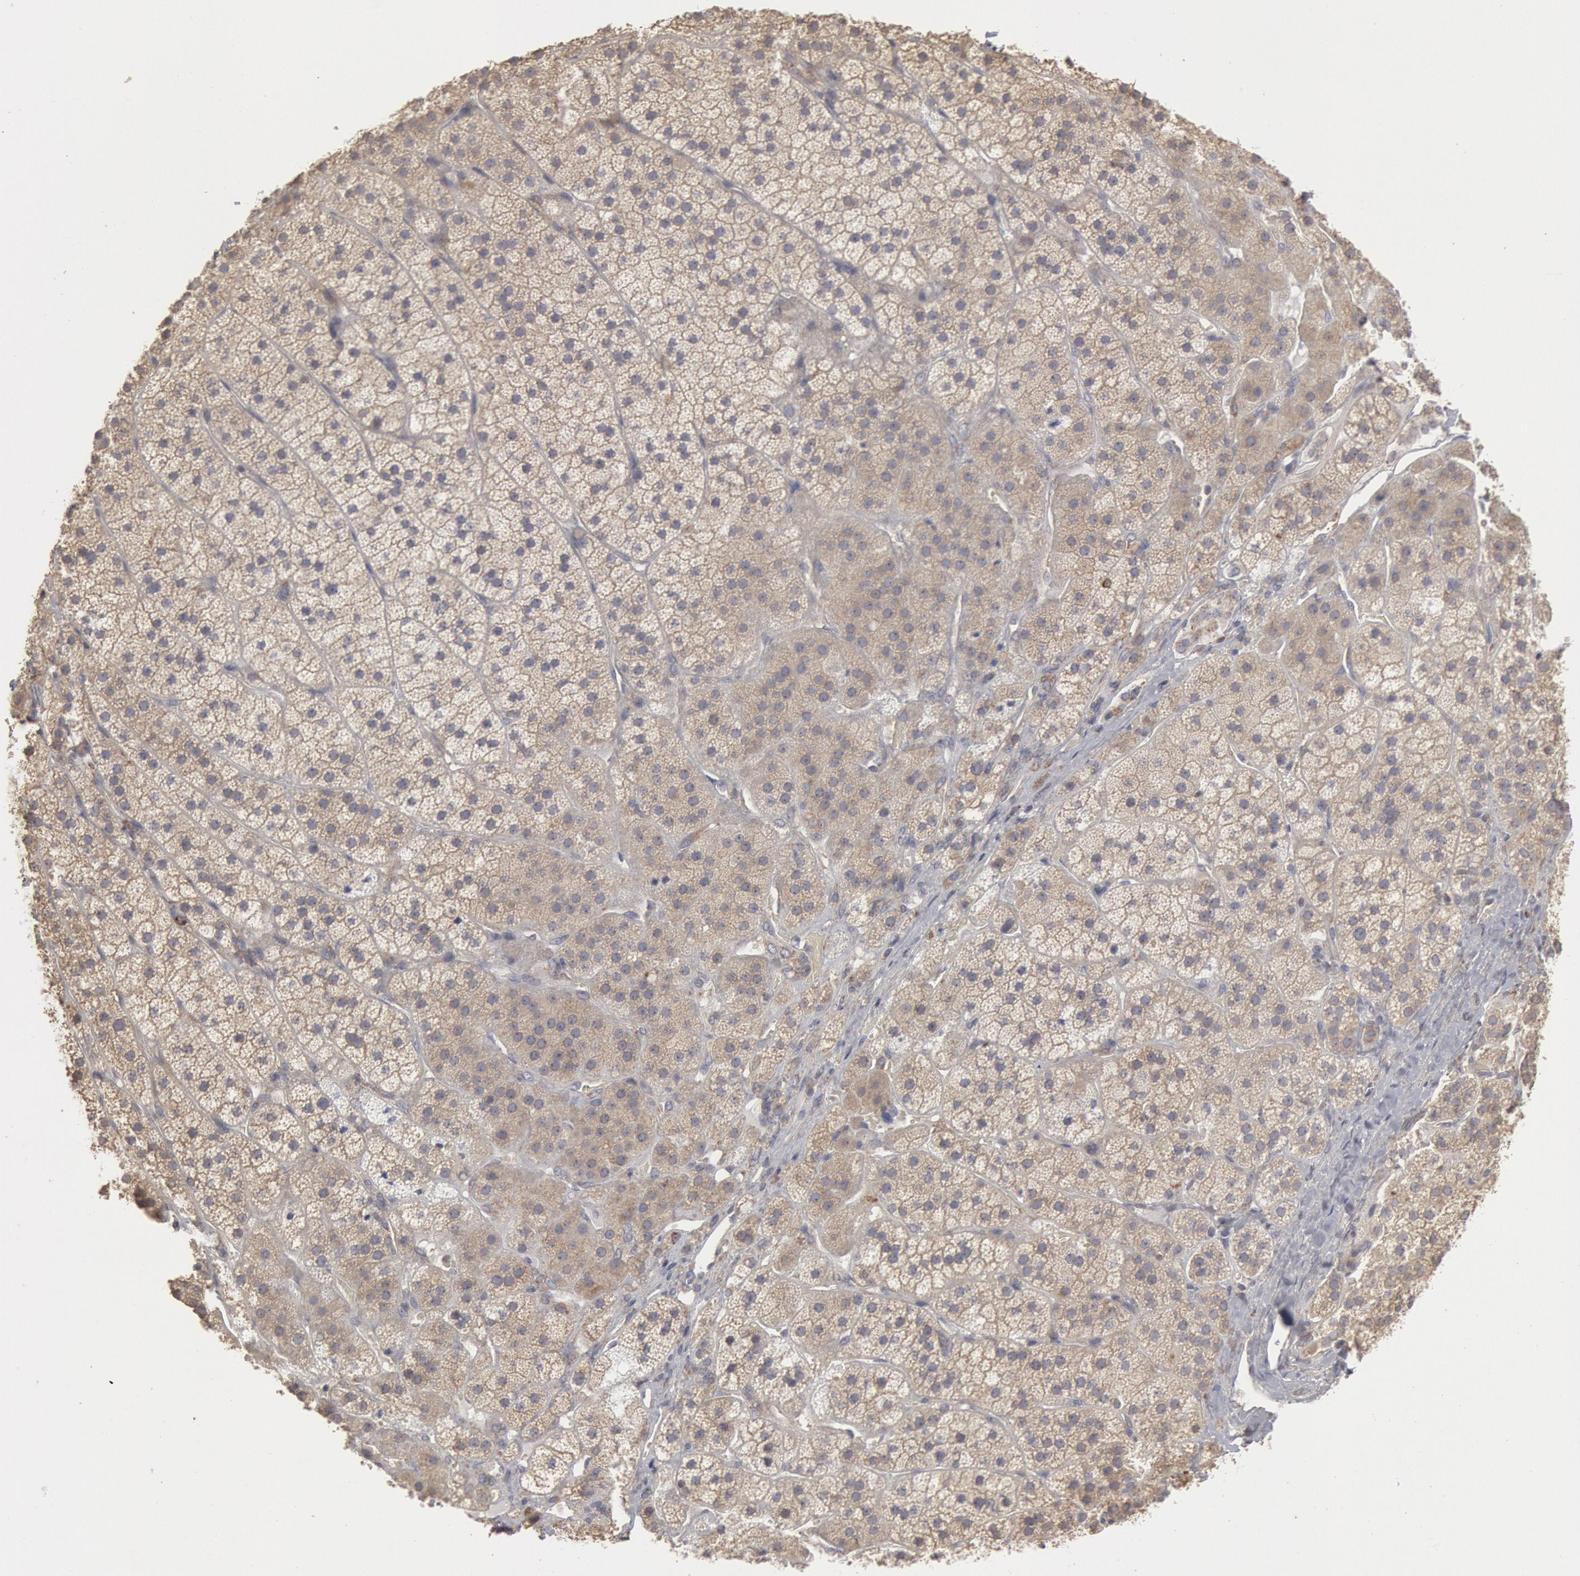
{"staining": {"intensity": "weak", "quantity": ">75%", "location": "cytoplasmic/membranous"}, "tissue": "adrenal gland", "cell_type": "Glandular cells", "image_type": "normal", "snomed": [{"axis": "morphology", "description": "Normal tissue, NOS"}, {"axis": "topography", "description": "Adrenal gland"}], "caption": "About >75% of glandular cells in benign adrenal gland exhibit weak cytoplasmic/membranous protein positivity as visualized by brown immunohistochemical staining.", "gene": "OSBPL8", "patient": {"sex": "female", "age": 44}}